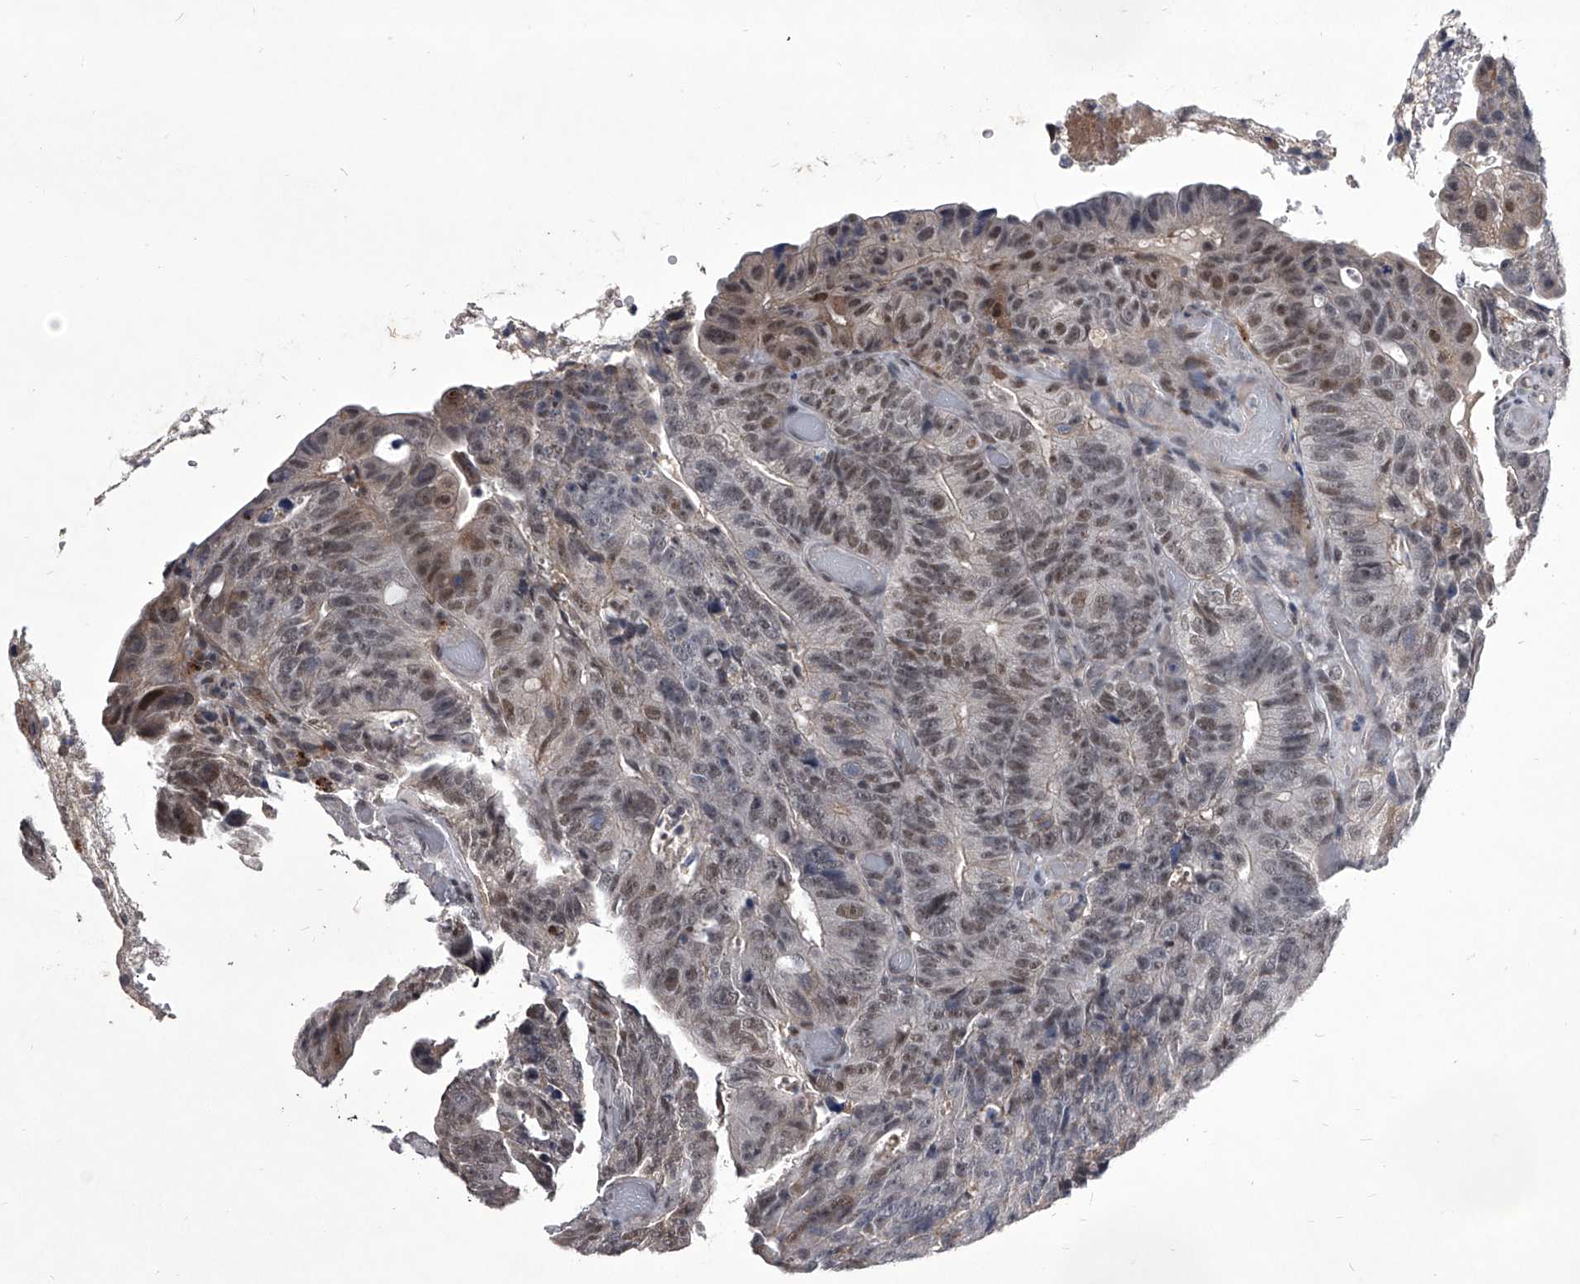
{"staining": {"intensity": "moderate", "quantity": ">75%", "location": "nuclear"}, "tissue": "colorectal cancer", "cell_type": "Tumor cells", "image_type": "cancer", "snomed": [{"axis": "morphology", "description": "Adenocarcinoma, NOS"}, {"axis": "topography", "description": "Colon"}], "caption": "Immunohistochemical staining of colorectal cancer (adenocarcinoma) reveals moderate nuclear protein positivity in approximately >75% of tumor cells.", "gene": "CMTR1", "patient": {"sex": "male", "age": 87}}